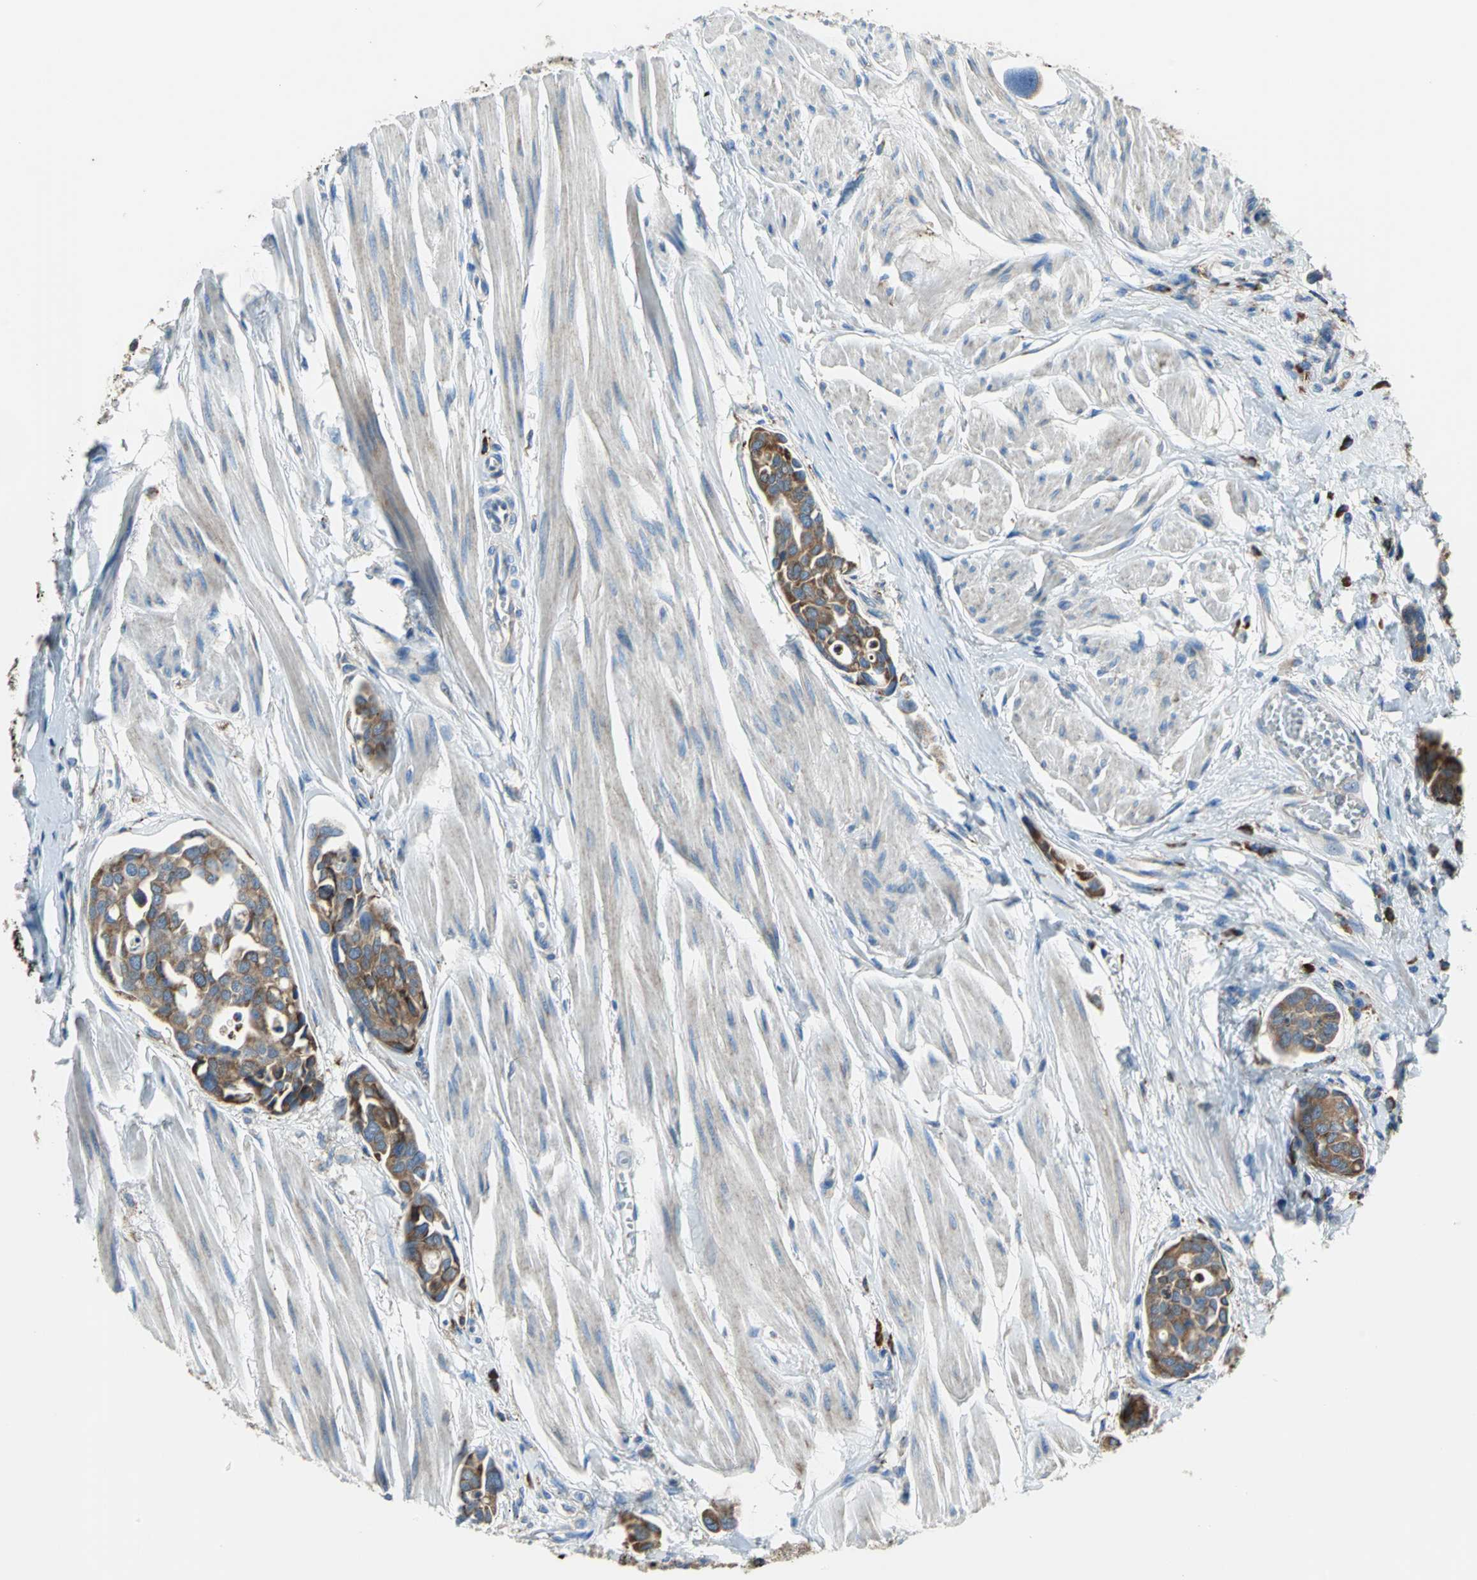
{"staining": {"intensity": "strong", "quantity": ">75%", "location": "cytoplasmic/membranous"}, "tissue": "urothelial cancer", "cell_type": "Tumor cells", "image_type": "cancer", "snomed": [{"axis": "morphology", "description": "Urothelial carcinoma, High grade"}, {"axis": "topography", "description": "Urinary bladder"}], "caption": "The micrograph demonstrates a brown stain indicating the presence of a protein in the cytoplasmic/membranous of tumor cells in urothelial cancer. Nuclei are stained in blue.", "gene": "TULP4", "patient": {"sex": "male", "age": 78}}